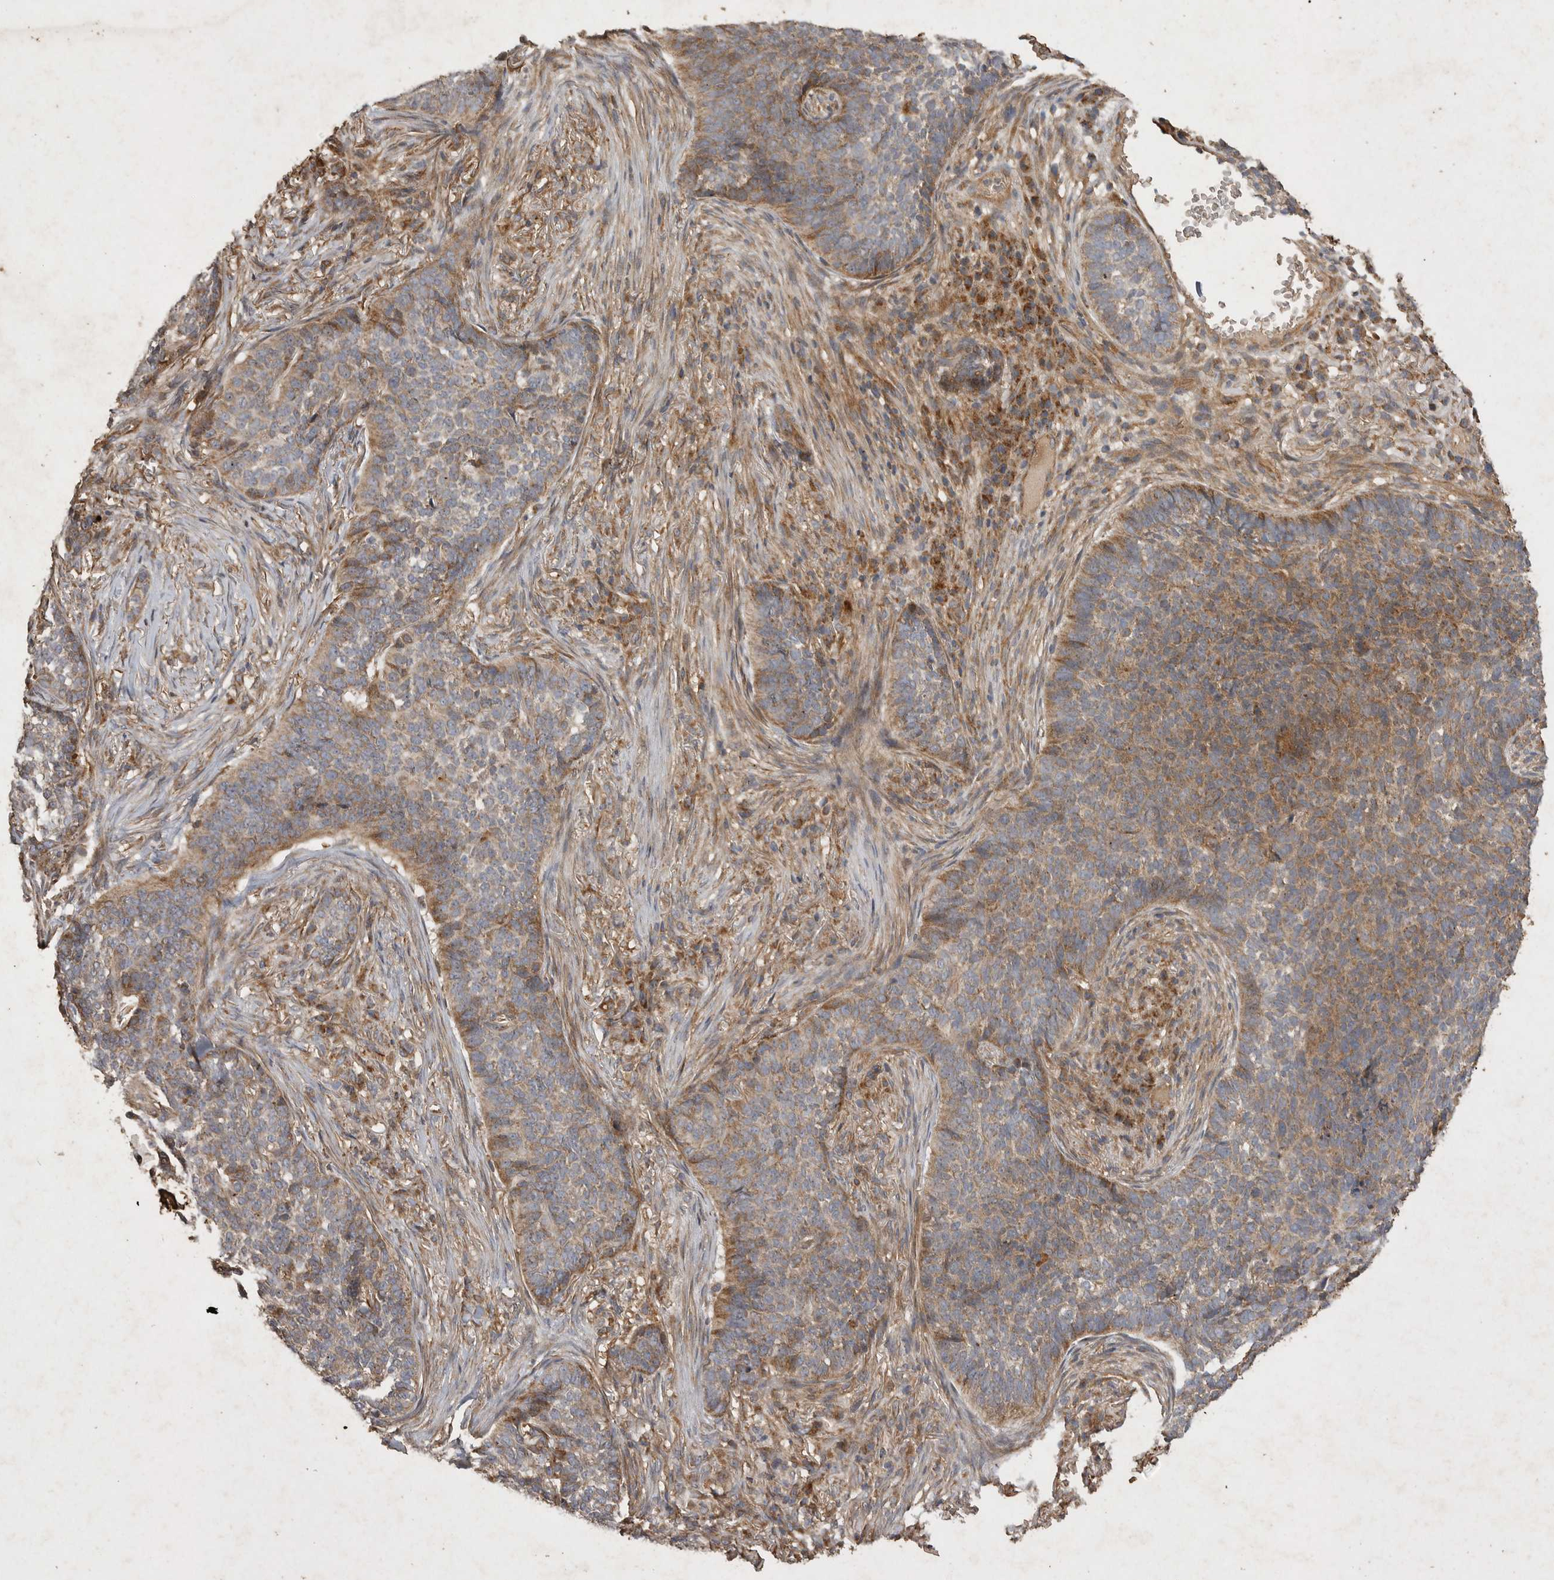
{"staining": {"intensity": "moderate", "quantity": "25%-75%", "location": "cytoplasmic/membranous"}, "tissue": "skin cancer", "cell_type": "Tumor cells", "image_type": "cancer", "snomed": [{"axis": "morphology", "description": "Basal cell carcinoma"}, {"axis": "topography", "description": "Skin"}], "caption": "Immunohistochemistry (DAB) staining of human skin cancer displays moderate cytoplasmic/membranous protein expression in approximately 25%-75% of tumor cells. The staining was performed using DAB (3,3'-diaminobenzidine), with brown indicating positive protein expression. Nuclei are stained blue with hematoxylin.", "gene": "MRPL41", "patient": {"sex": "male", "age": 85}}